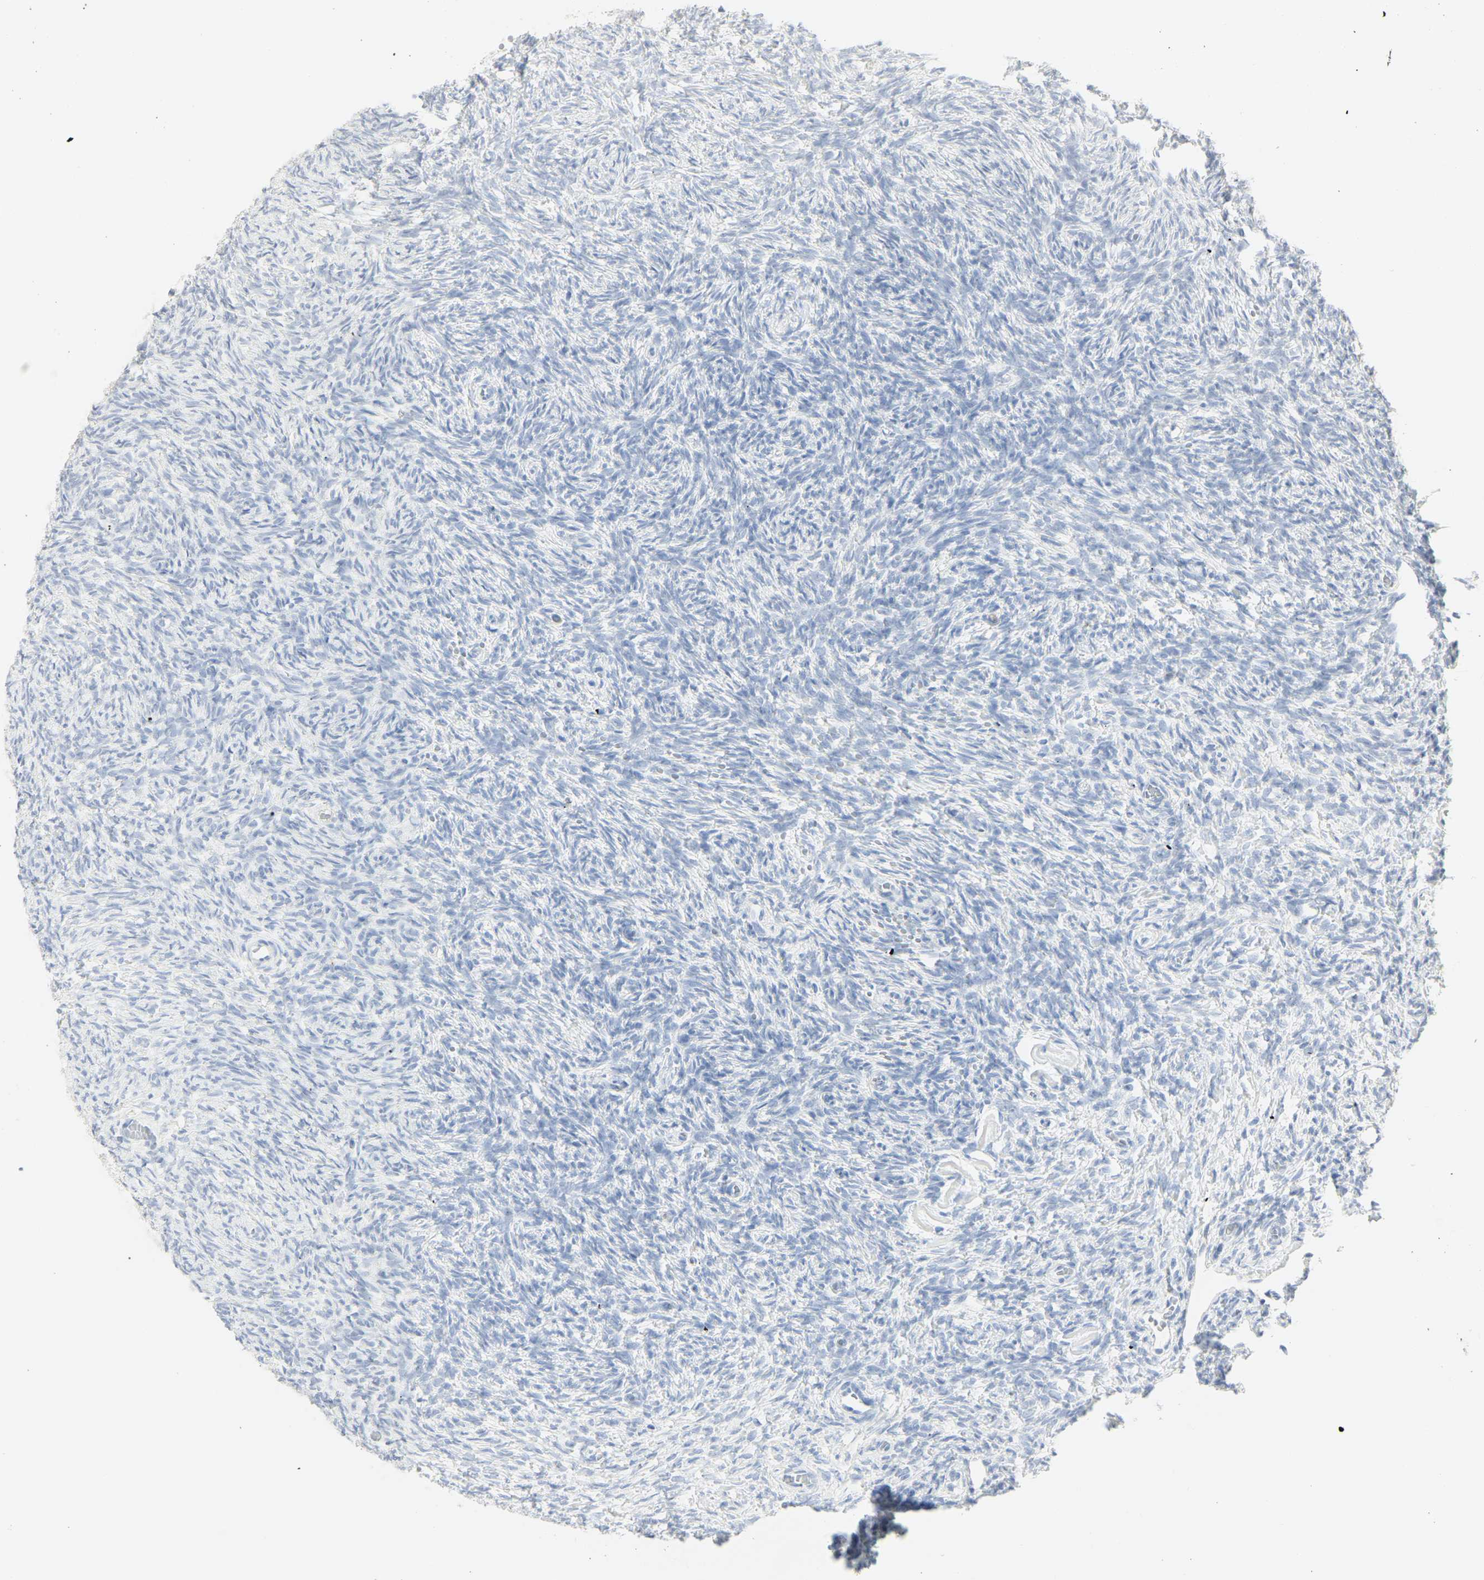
{"staining": {"intensity": "negative", "quantity": "none", "location": "none"}, "tissue": "ovary", "cell_type": "Ovarian stroma cells", "image_type": "normal", "snomed": [{"axis": "morphology", "description": "Normal tissue, NOS"}, {"axis": "topography", "description": "Ovary"}], "caption": "Immunohistochemistry image of unremarkable ovary stained for a protein (brown), which displays no positivity in ovarian stroma cells.", "gene": "CEACAM5", "patient": {"sex": "female", "age": 35}}